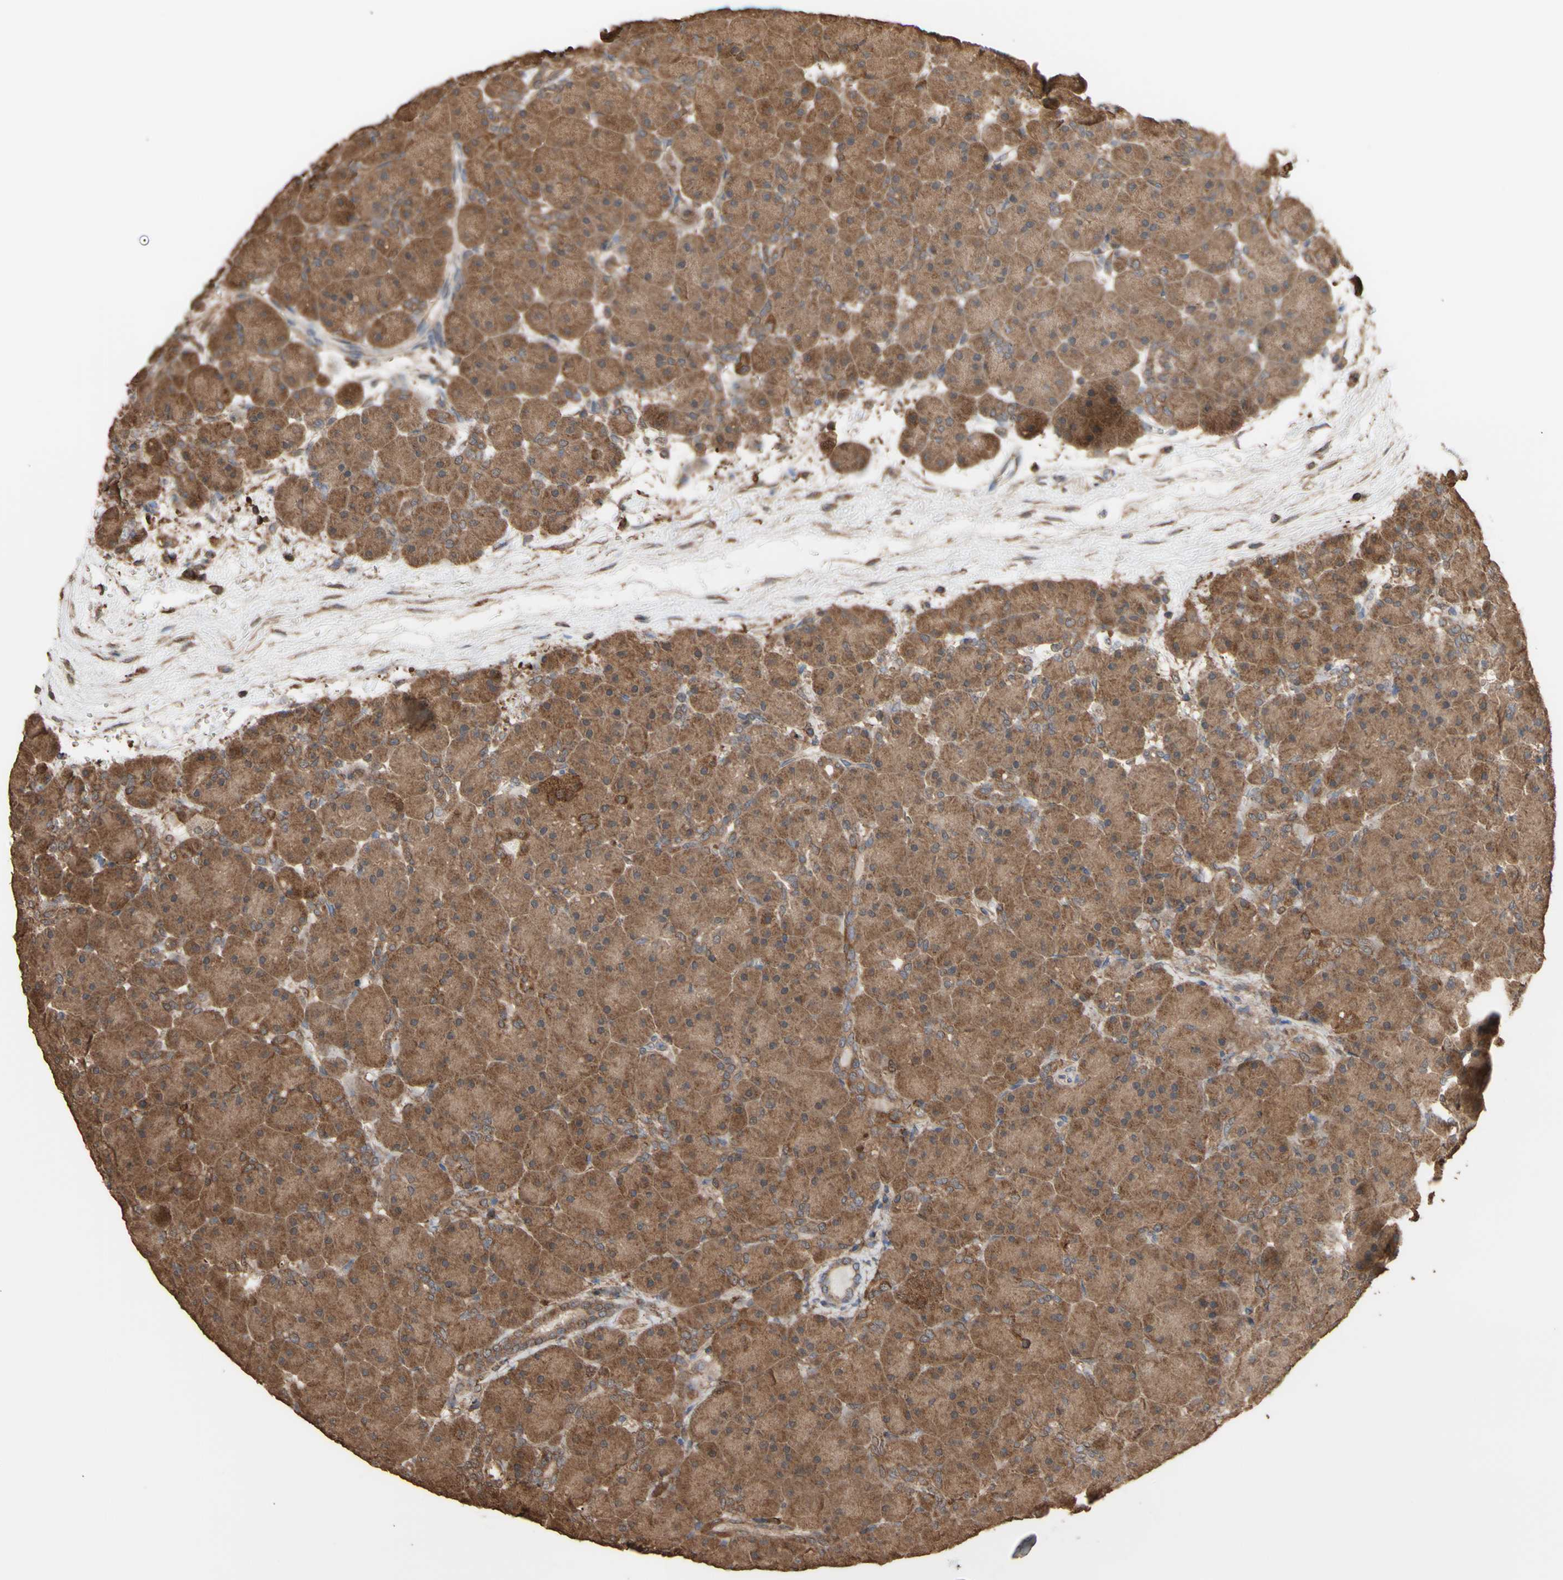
{"staining": {"intensity": "moderate", "quantity": ">75%", "location": "cytoplasmic/membranous"}, "tissue": "pancreas", "cell_type": "Exocrine glandular cells", "image_type": "normal", "snomed": [{"axis": "morphology", "description": "Normal tissue, NOS"}, {"axis": "topography", "description": "Pancreas"}], "caption": "About >75% of exocrine glandular cells in benign pancreas reveal moderate cytoplasmic/membranous protein staining as visualized by brown immunohistochemical staining.", "gene": "ALDH9A1", "patient": {"sex": "male", "age": 66}}